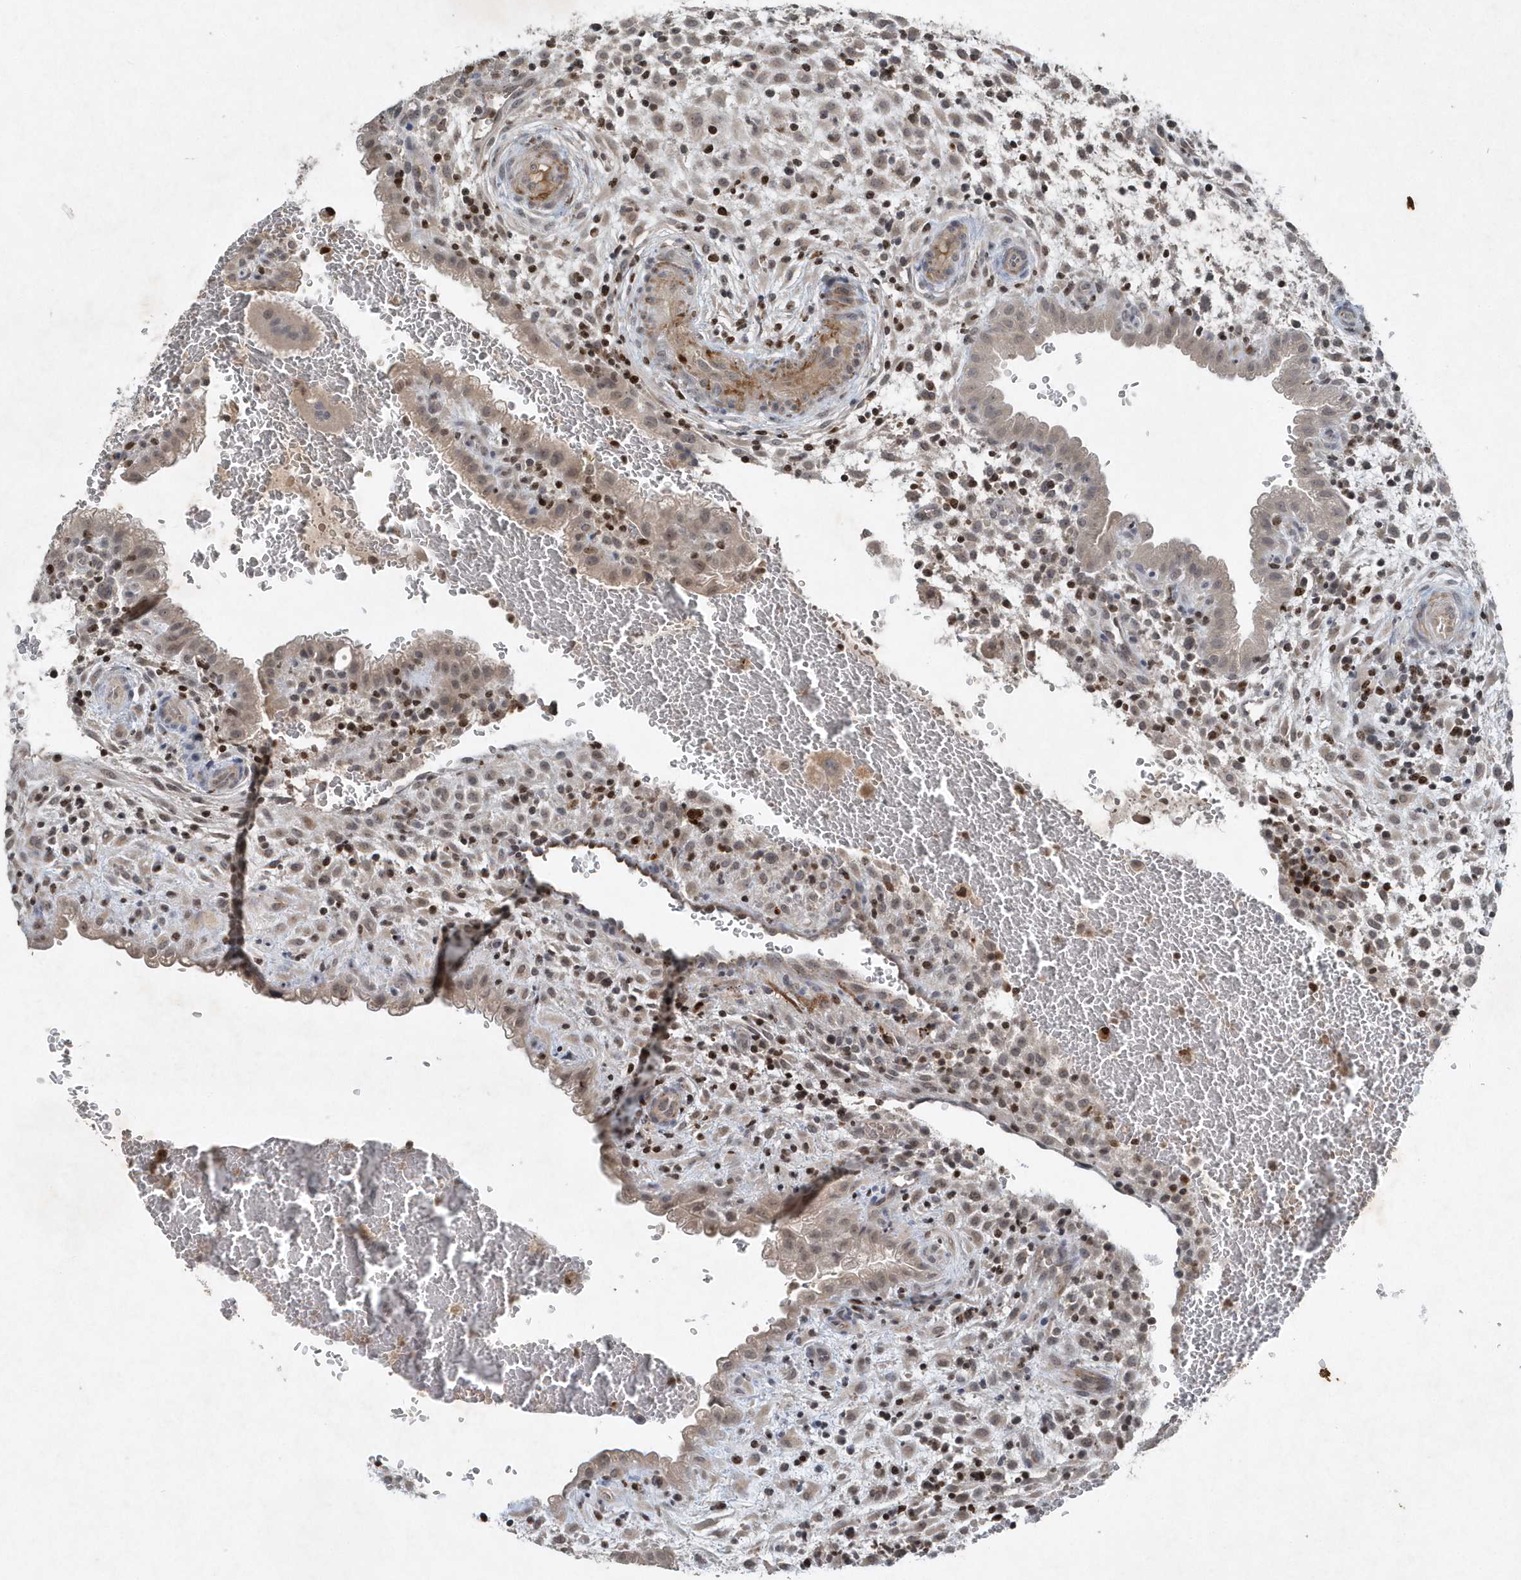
{"staining": {"intensity": "weak", "quantity": ">75%", "location": "cytoplasmic/membranous"}, "tissue": "placenta", "cell_type": "Decidual cells", "image_type": "normal", "snomed": [{"axis": "morphology", "description": "Normal tissue, NOS"}, {"axis": "topography", "description": "Placenta"}], "caption": "A brown stain highlights weak cytoplasmic/membranous staining of a protein in decidual cells of benign placenta.", "gene": "QTRT2", "patient": {"sex": "female", "age": 35}}